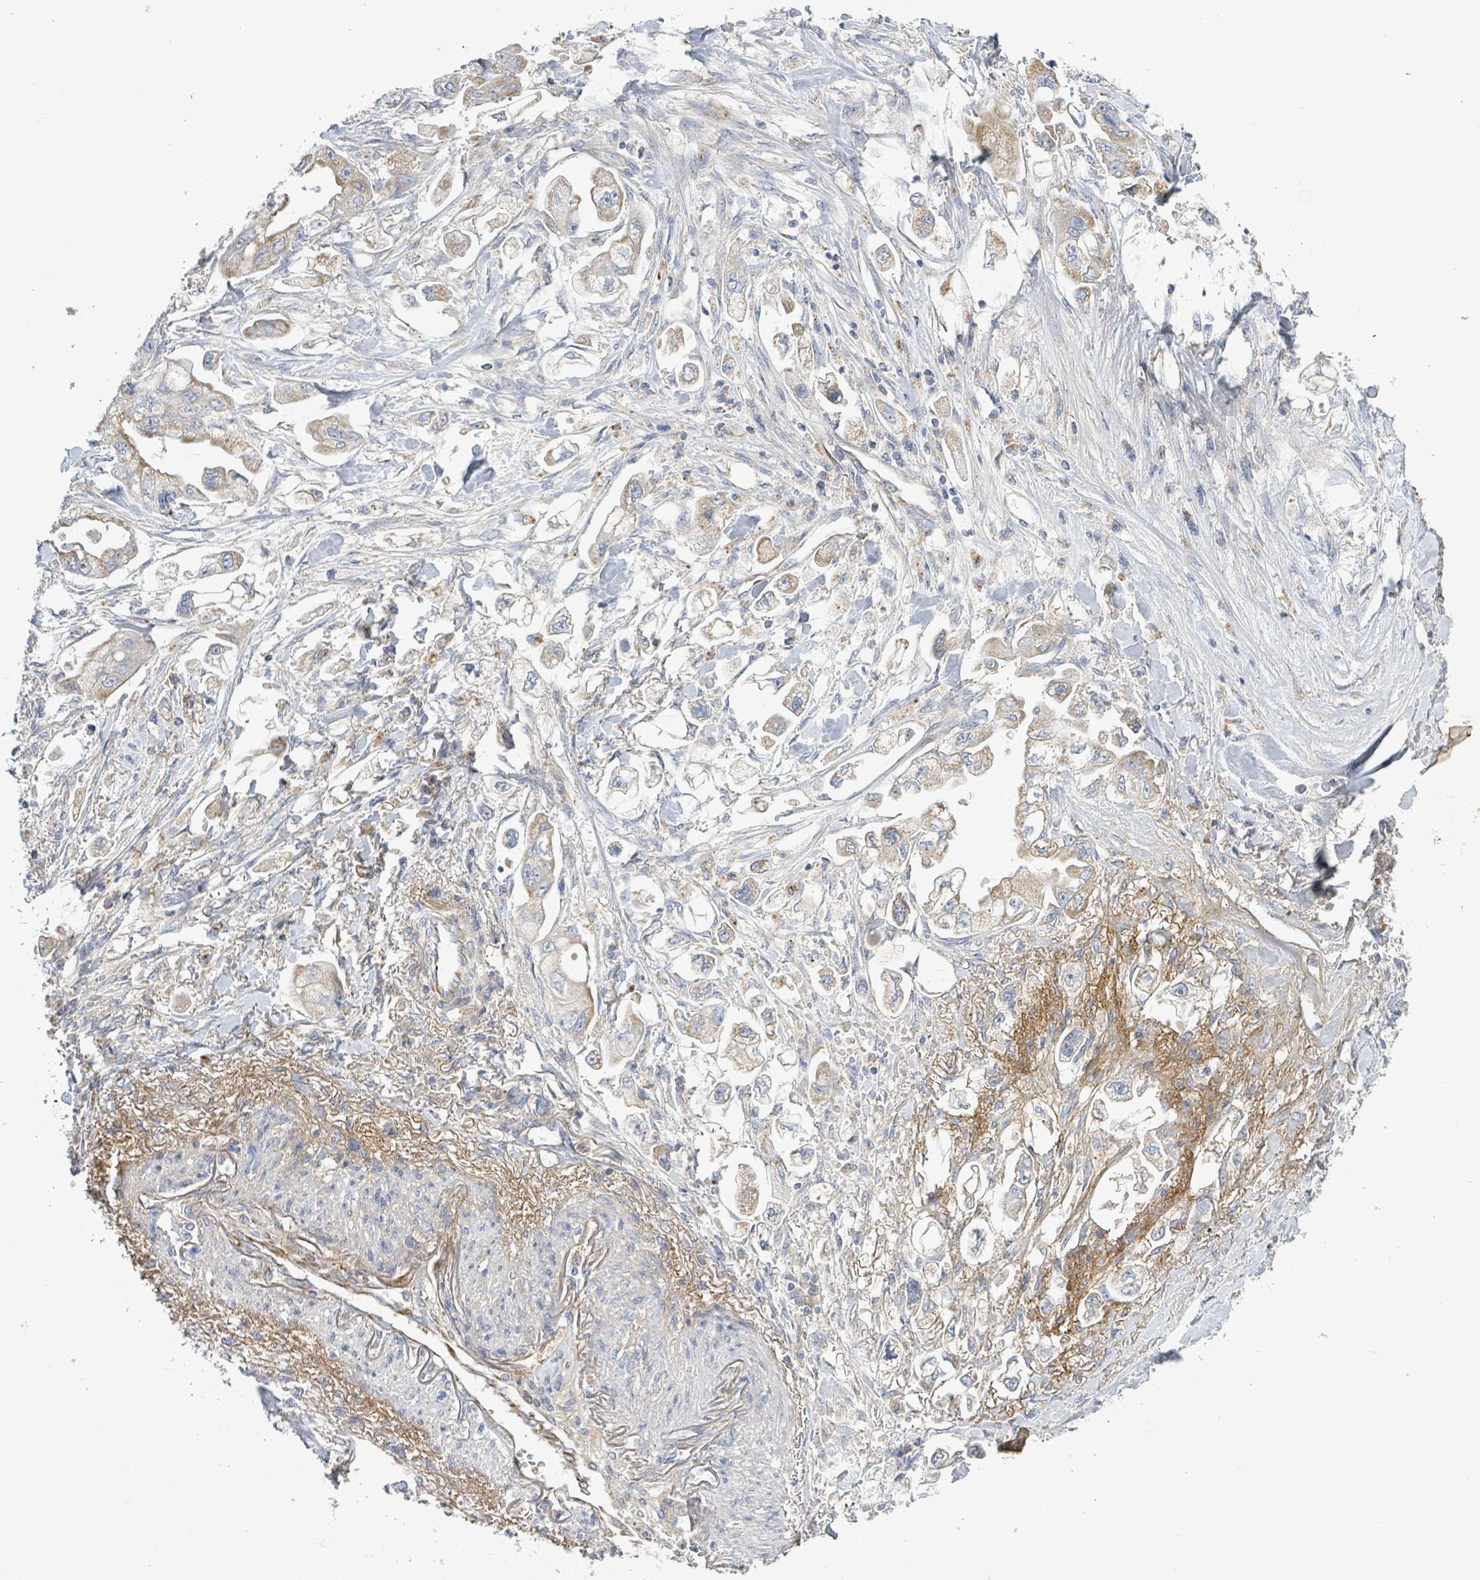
{"staining": {"intensity": "moderate", "quantity": ">75%", "location": "cytoplasmic/membranous"}, "tissue": "stomach cancer", "cell_type": "Tumor cells", "image_type": "cancer", "snomed": [{"axis": "morphology", "description": "Adenocarcinoma, NOS"}, {"axis": "topography", "description": "Stomach"}], "caption": "Immunohistochemistry (IHC) staining of stomach cancer, which demonstrates medium levels of moderate cytoplasmic/membranous staining in approximately >75% of tumor cells indicating moderate cytoplasmic/membranous protein staining. The staining was performed using DAB (brown) for protein detection and nuclei were counterstained in hematoxylin (blue).", "gene": "ALG12", "patient": {"sex": "male", "age": 62}}